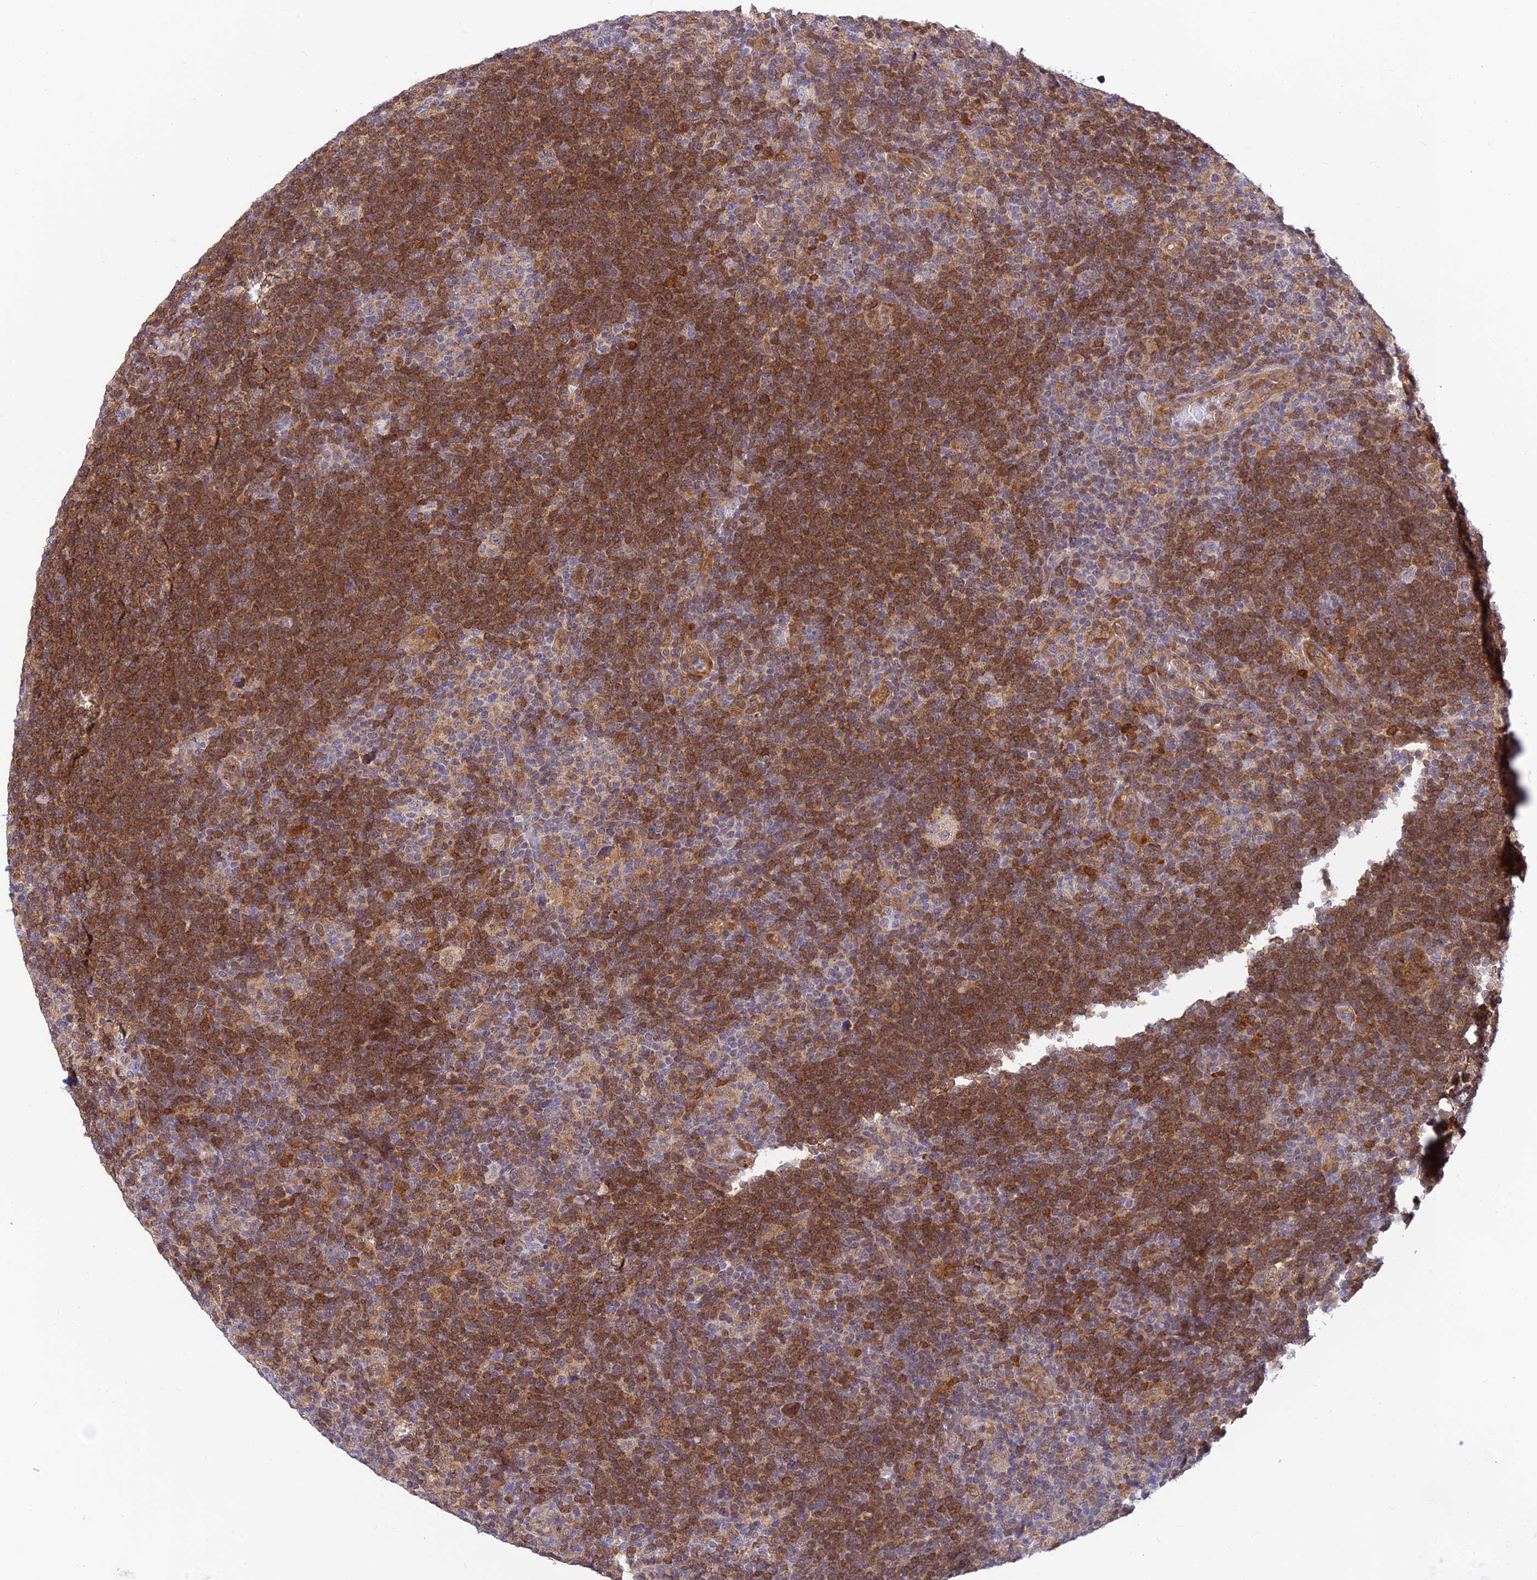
{"staining": {"intensity": "negative", "quantity": "none", "location": "none"}, "tissue": "lymphoma", "cell_type": "Tumor cells", "image_type": "cancer", "snomed": [{"axis": "morphology", "description": "Hodgkin's disease, NOS"}, {"axis": "topography", "description": "Lymph node"}], "caption": "Tumor cells show no significant protein staining in lymphoma.", "gene": "LYSMD2", "patient": {"sex": "female", "age": 57}}